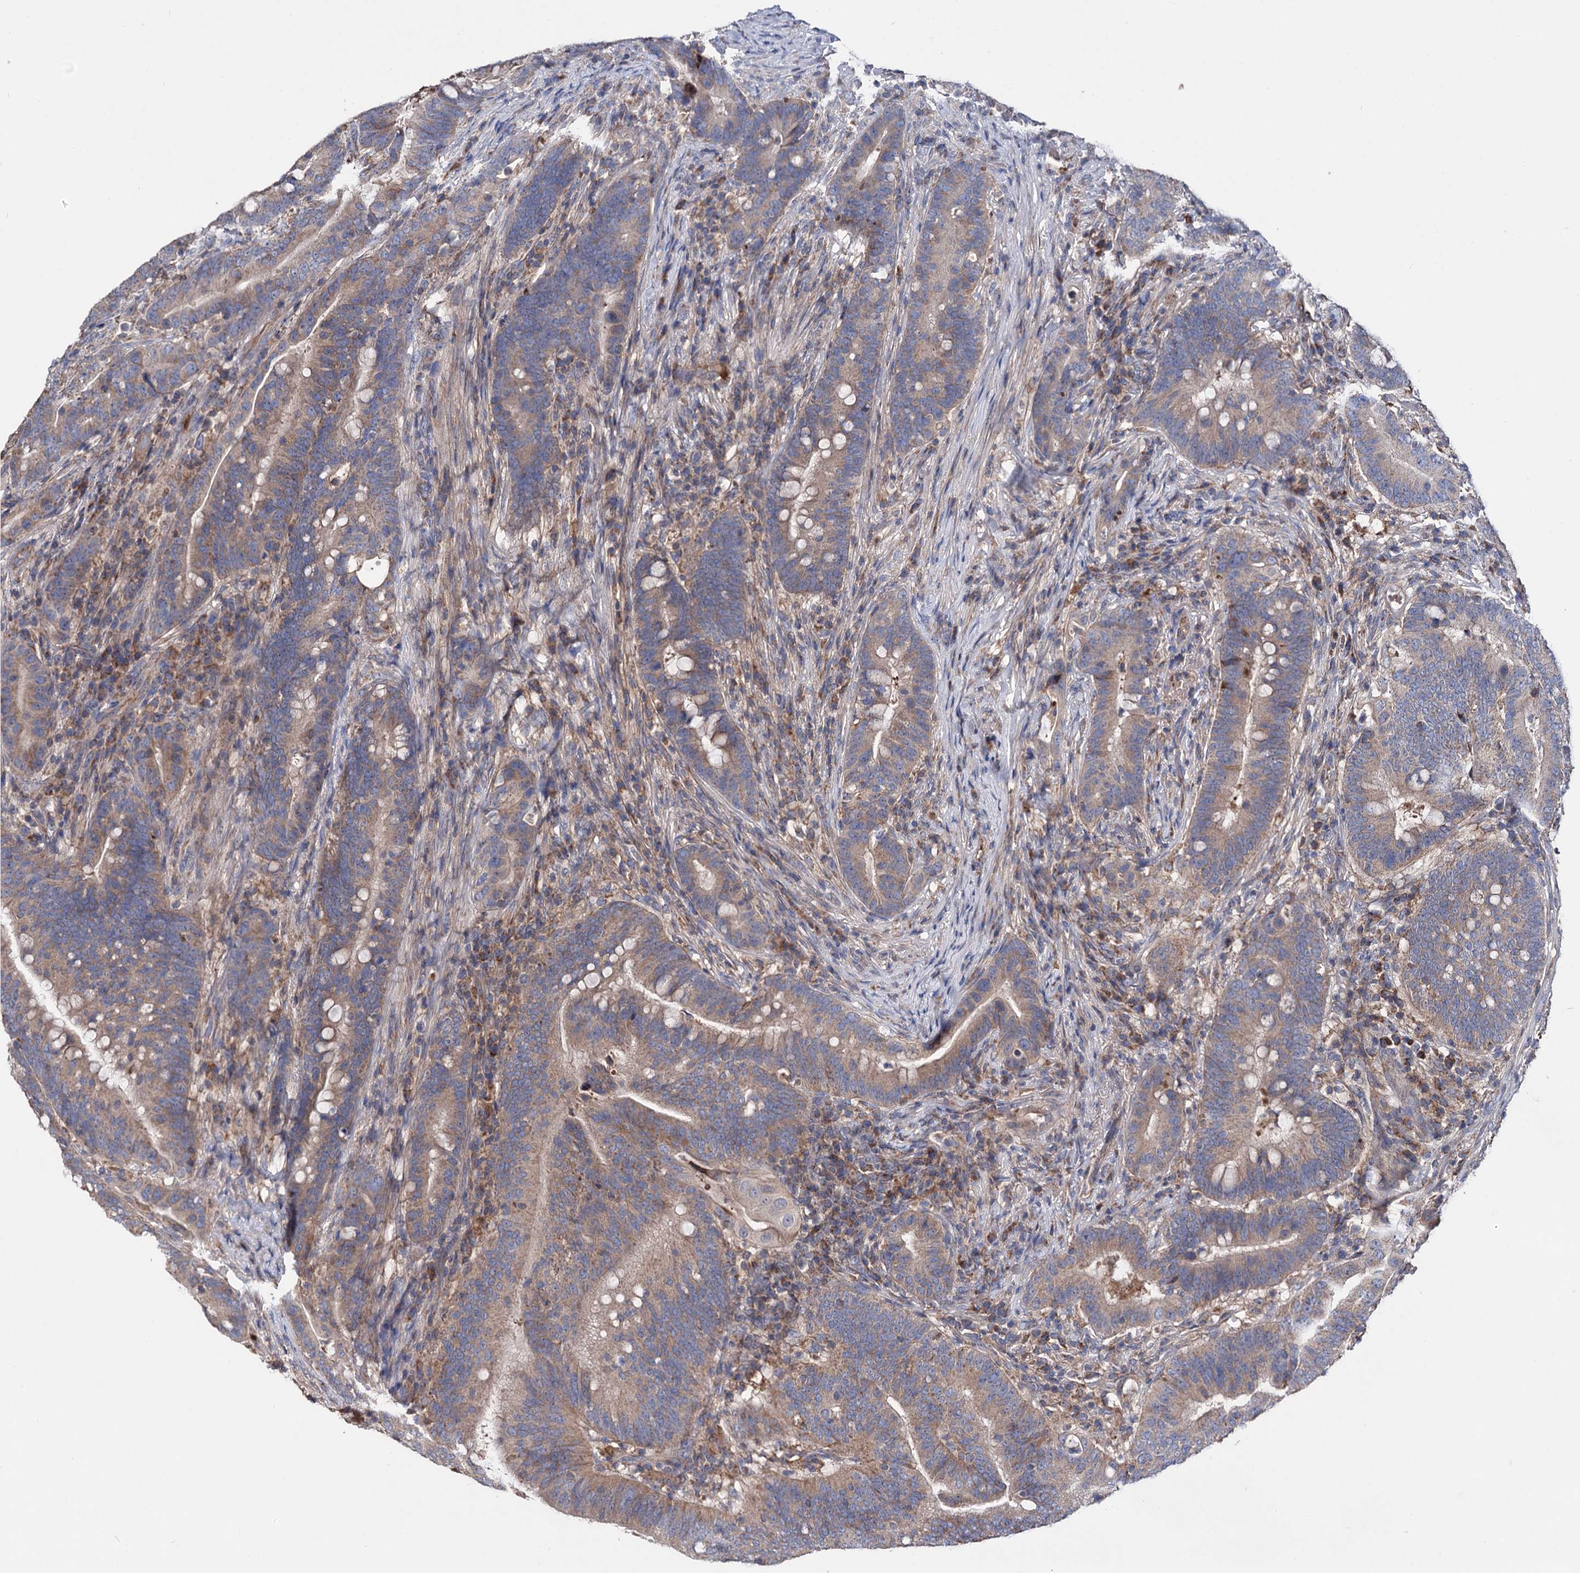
{"staining": {"intensity": "weak", "quantity": ">75%", "location": "cytoplasmic/membranous"}, "tissue": "colorectal cancer", "cell_type": "Tumor cells", "image_type": "cancer", "snomed": [{"axis": "morphology", "description": "Adenocarcinoma, NOS"}, {"axis": "topography", "description": "Colon"}], "caption": "Colorectal cancer tissue reveals weak cytoplasmic/membranous positivity in approximately >75% of tumor cells", "gene": "CLPB", "patient": {"sex": "female", "age": 66}}